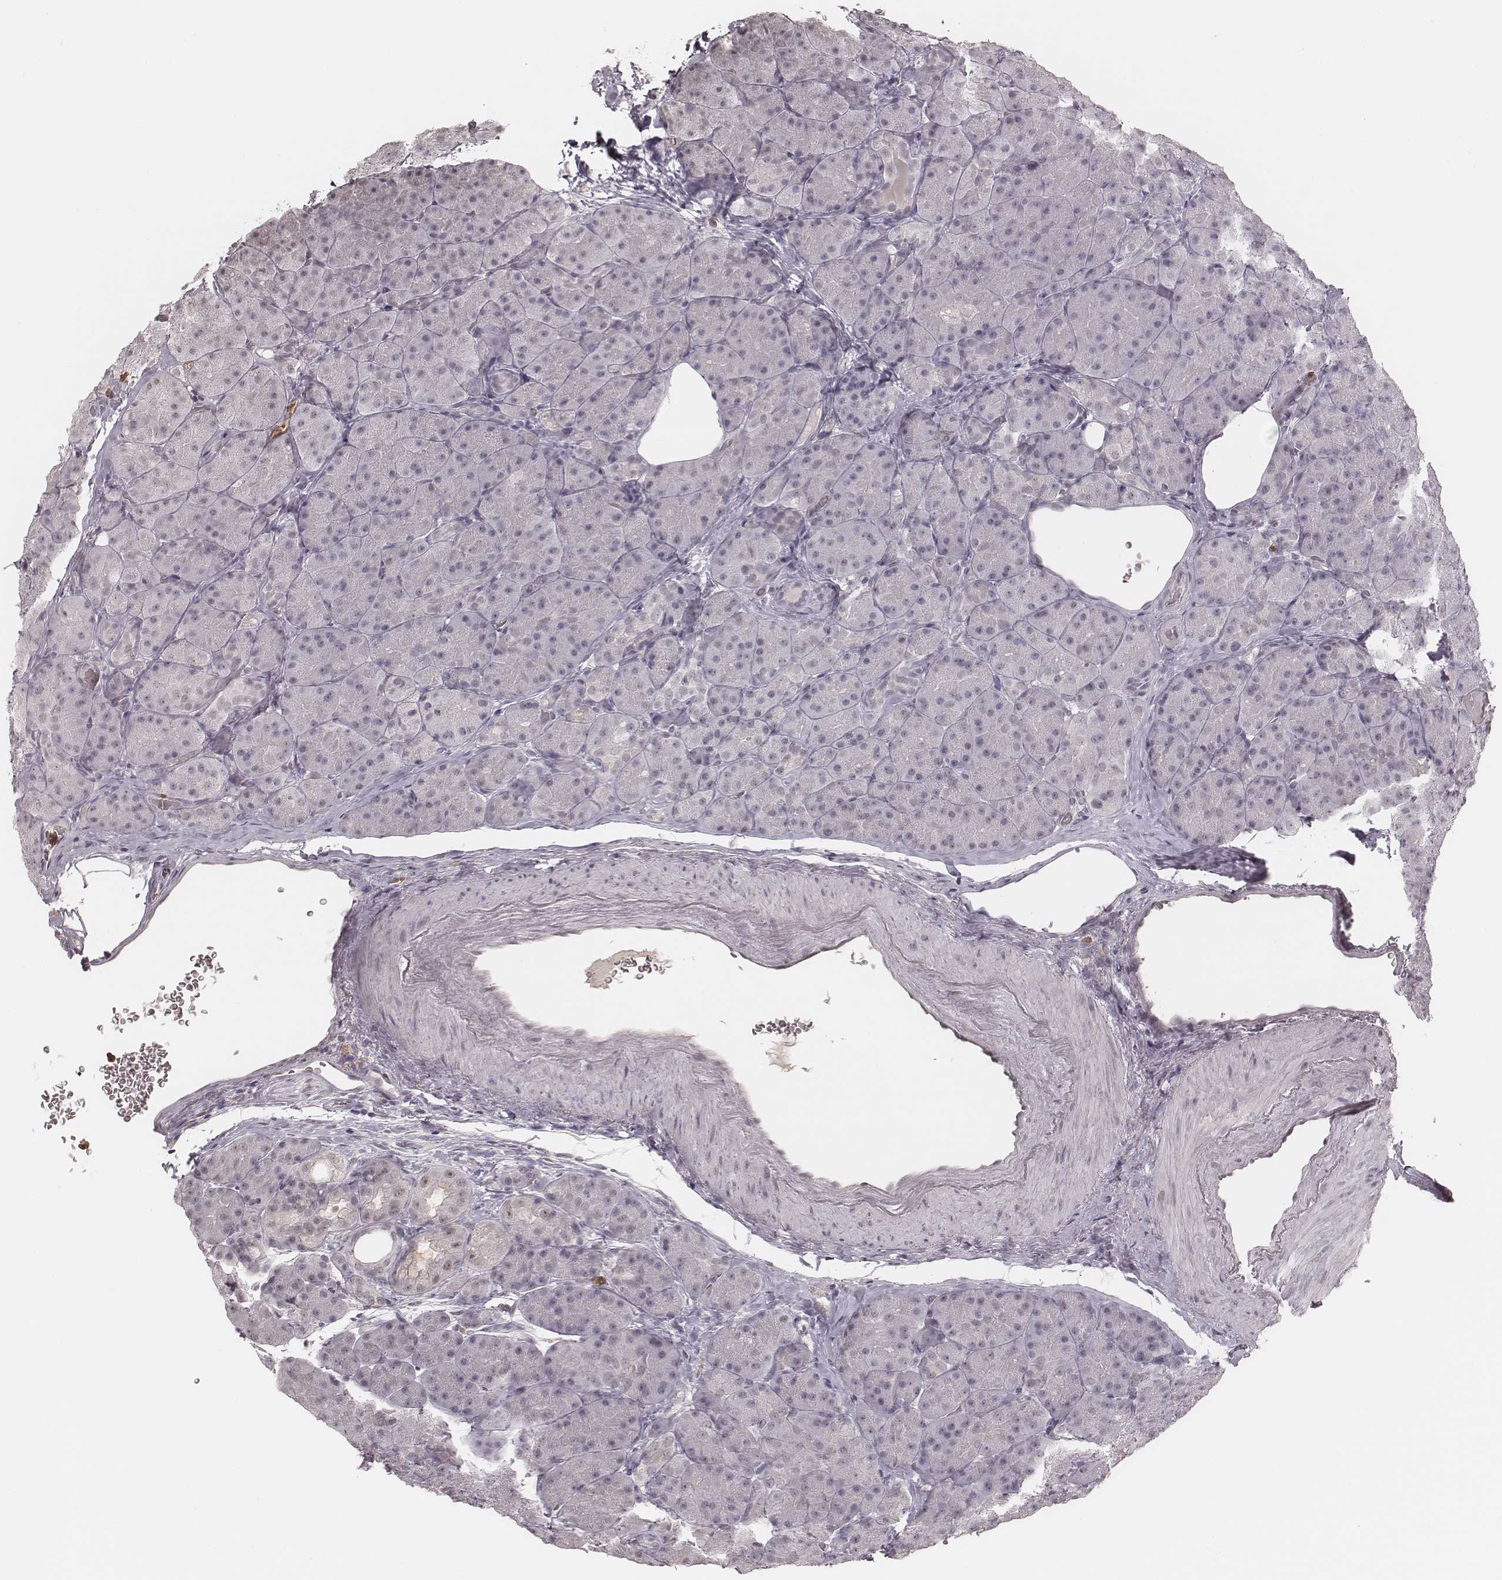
{"staining": {"intensity": "negative", "quantity": "none", "location": "none"}, "tissue": "pancreas", "cell_type": "Exocrine glandular cells", "image_type": "normal", "snomed": [{"axis": "morphology", "description": "Normal tissue, NOS"}, {"axis": "topography", "description": "Pancreas"}], "caption": "An immunohistochemistry image of benign pancreas is shown. There is no staining in exocrine glandular cells of pancreas.", "gene": "KITLG", "patient": {"sex": "male", "age": 57}}